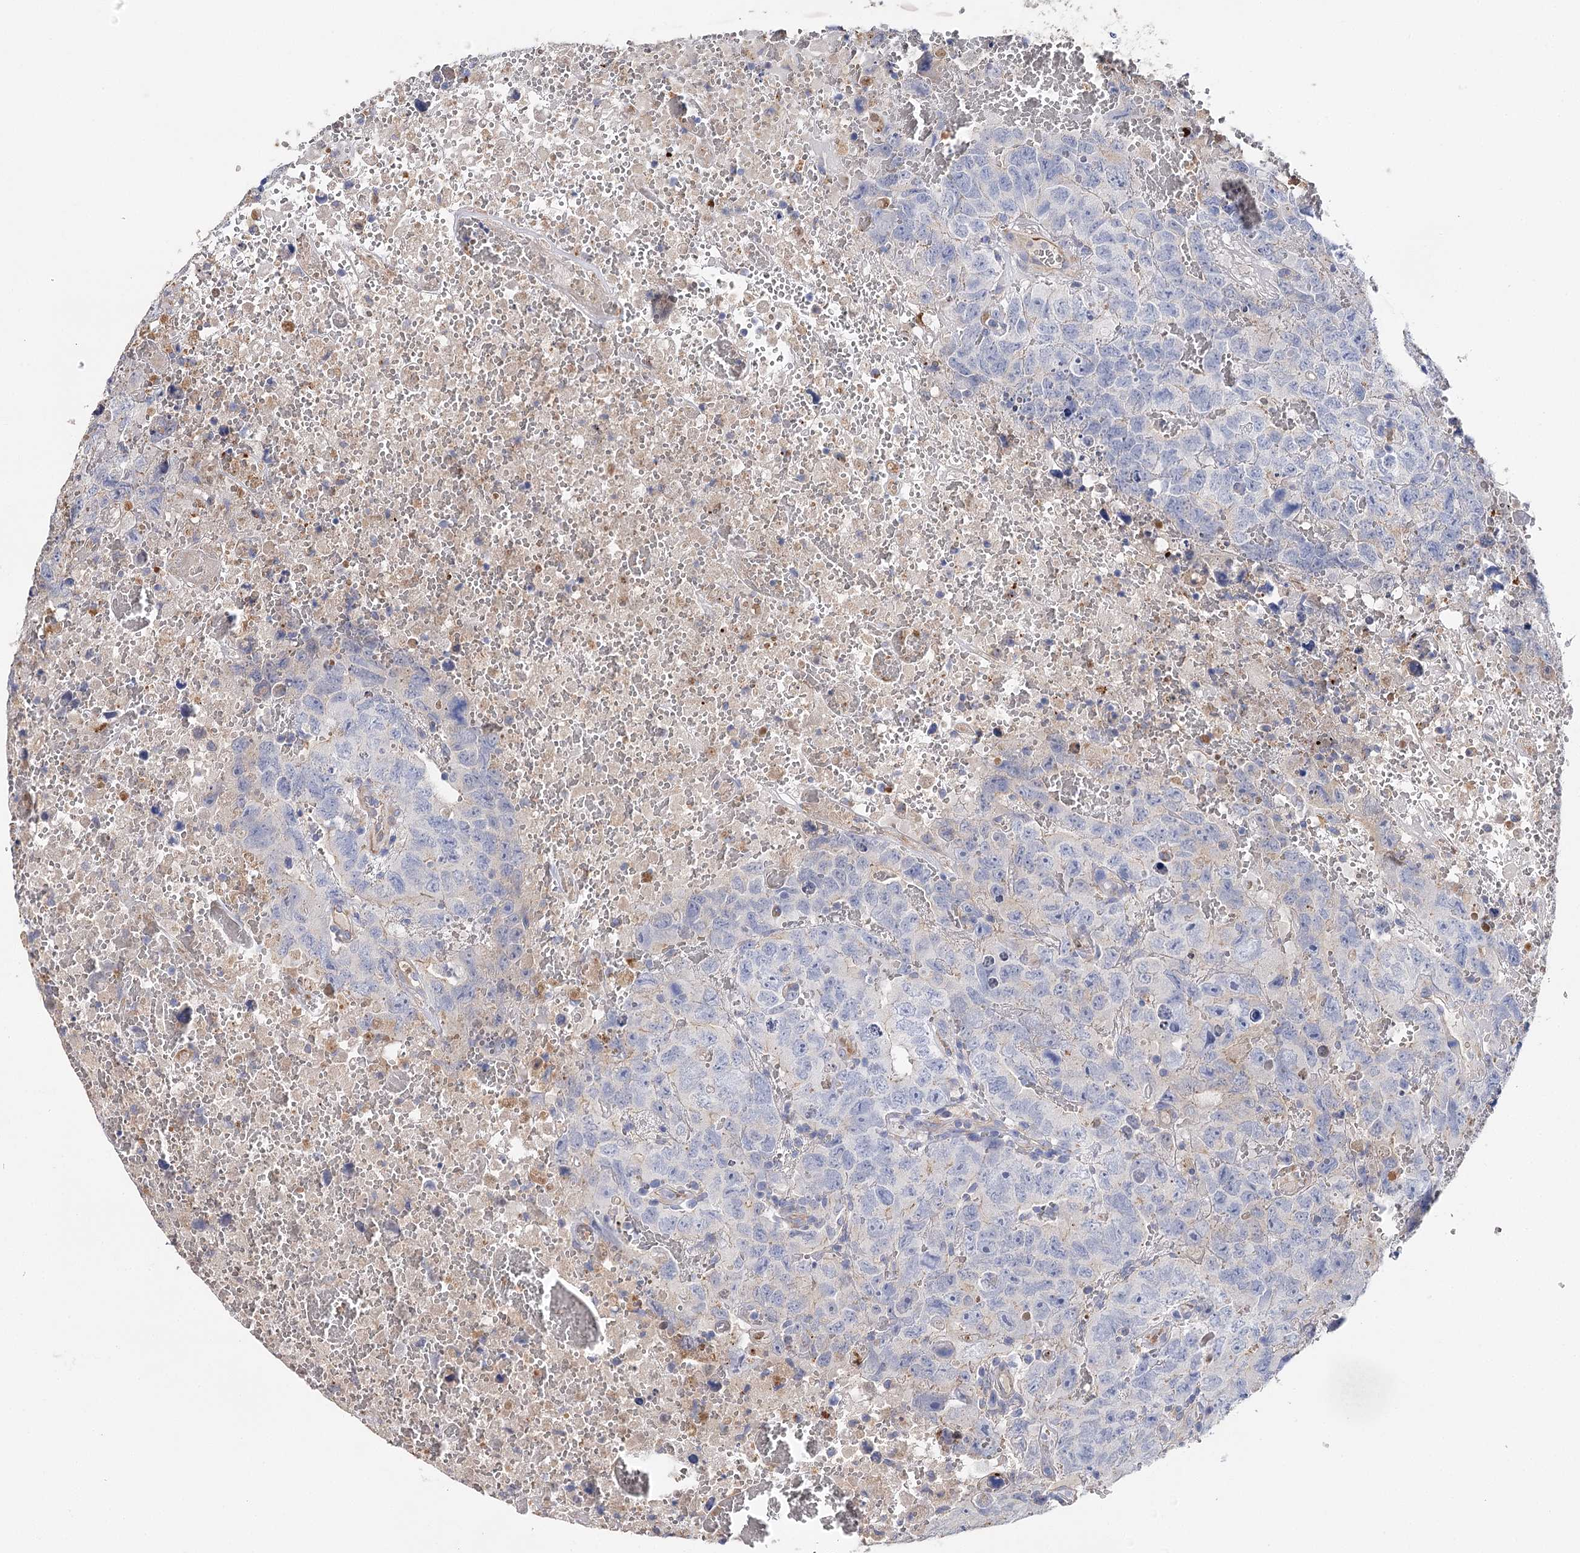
{"staining": {"intensity": "negative", "quantity": "none", "location": "none"}, "tissue": "testis cancer", "cell_type": "Tumor cells", "image_type": "cancer", "snomed": [{"axis": "morphology", "description": "Carcinoma, Embryonal, NOS"}, {"axis": "topography", "description": "Testis"}], "caption": "The photomicrograph exhibits no staining of tumor cells in embryonal carcinoma (testis). The staining is performed using DAB brown chromogen with nuclei counter-stained in using hematoxylin.", "gene": "EPYC", "patient": {"sex": "male", "age": 45}}